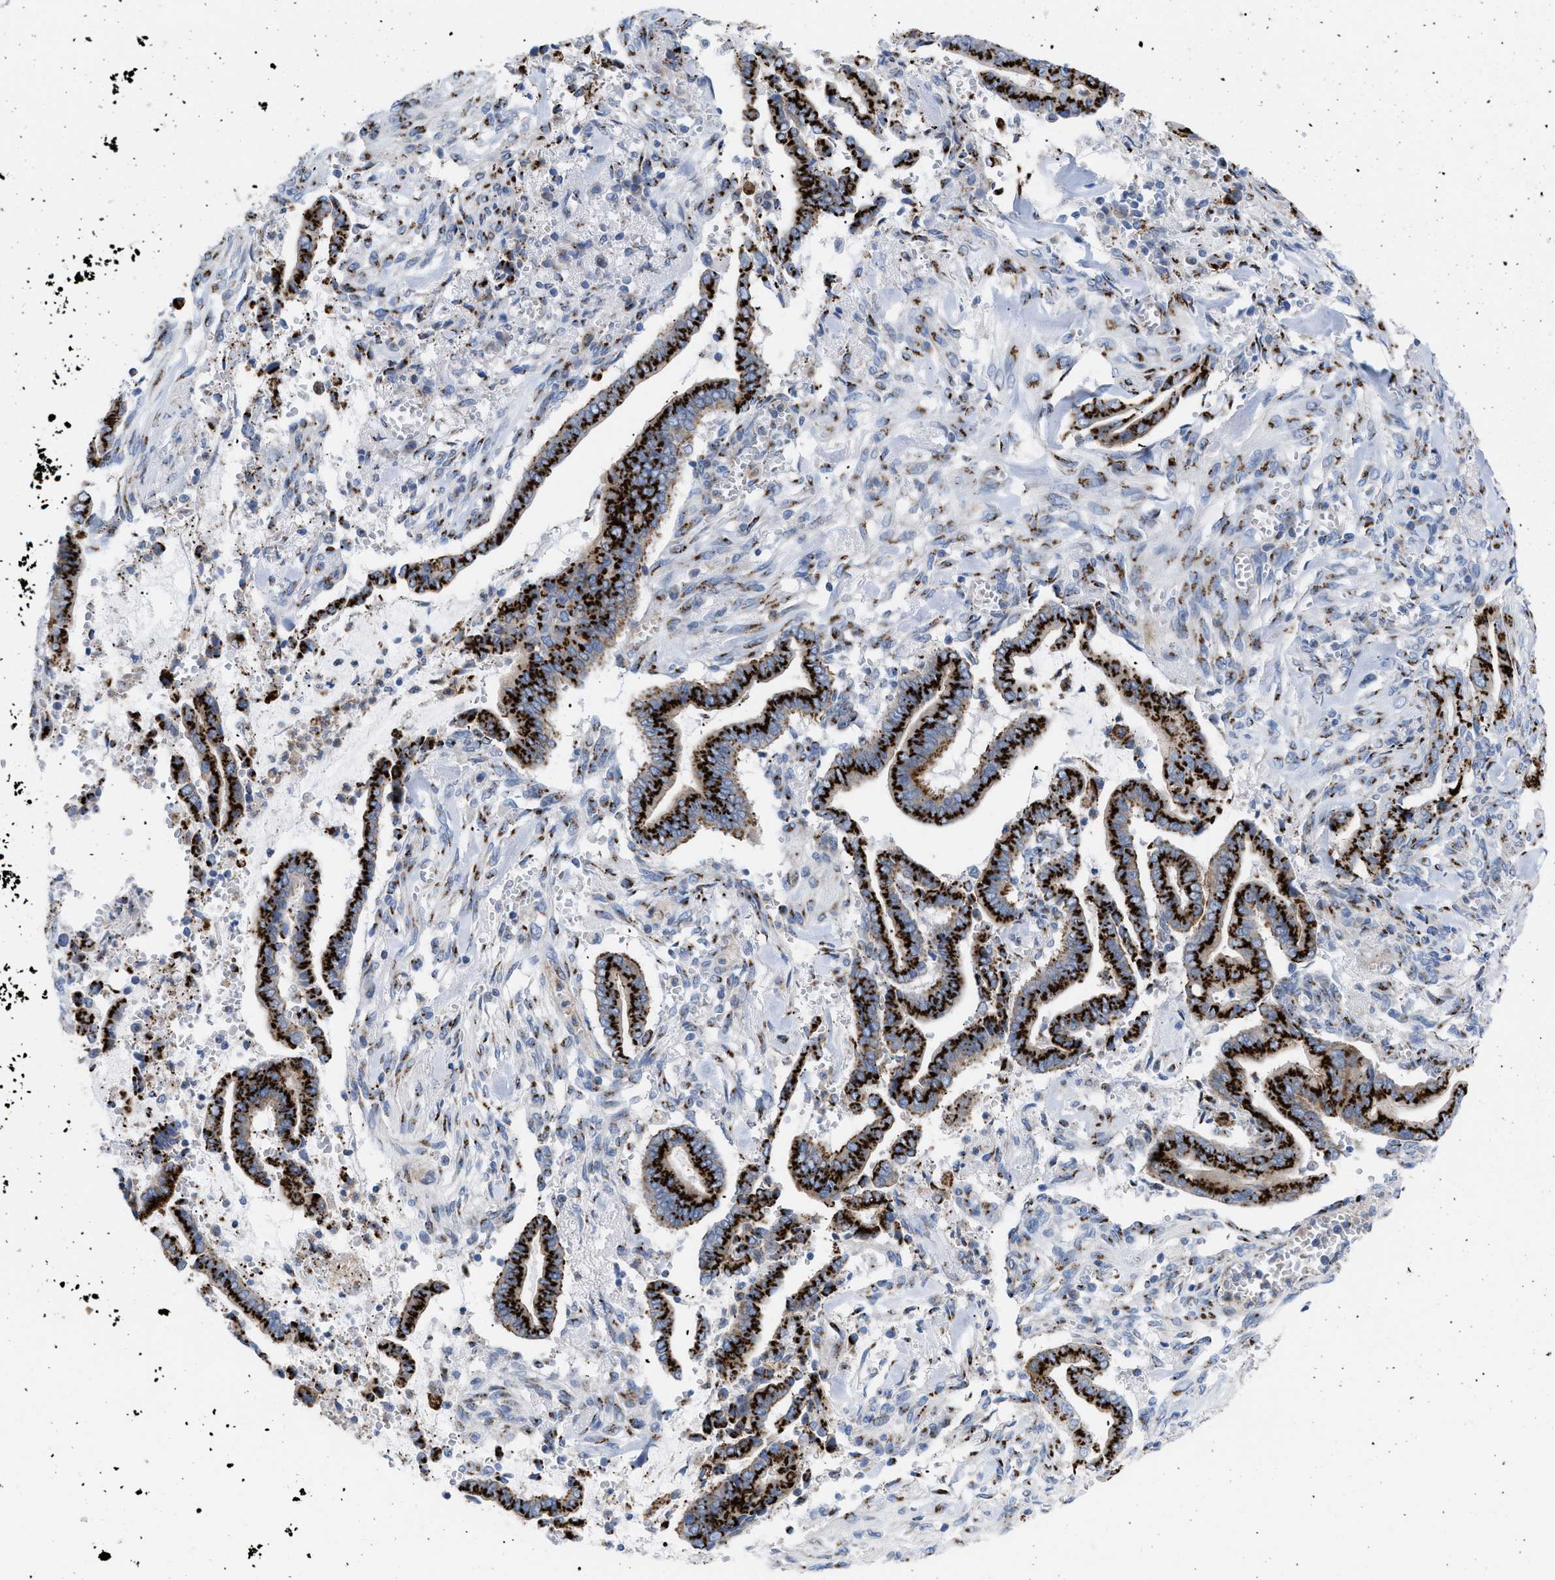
{"staining": {"intensity": "strong", "quantity": ">75%", "location": "cytoplasmic/membranous"}, "tissue": "cervical cancer", "cell_type": "Tumor cells", "image_type": "cancer", "snomed": [{"axis": "morphology", "description": "Adenocarcinoma, NOS"}, {"axis": "topography", "description": "Cervix"}], "caption": "Protein expression by IHC displays strong cytoplasmic/membranous positivity in approximately >75% of tumor cells in cervical adenocarcinoma.", "gene": "TMEM17", "patient": {"sex": "female", "age": 44}}